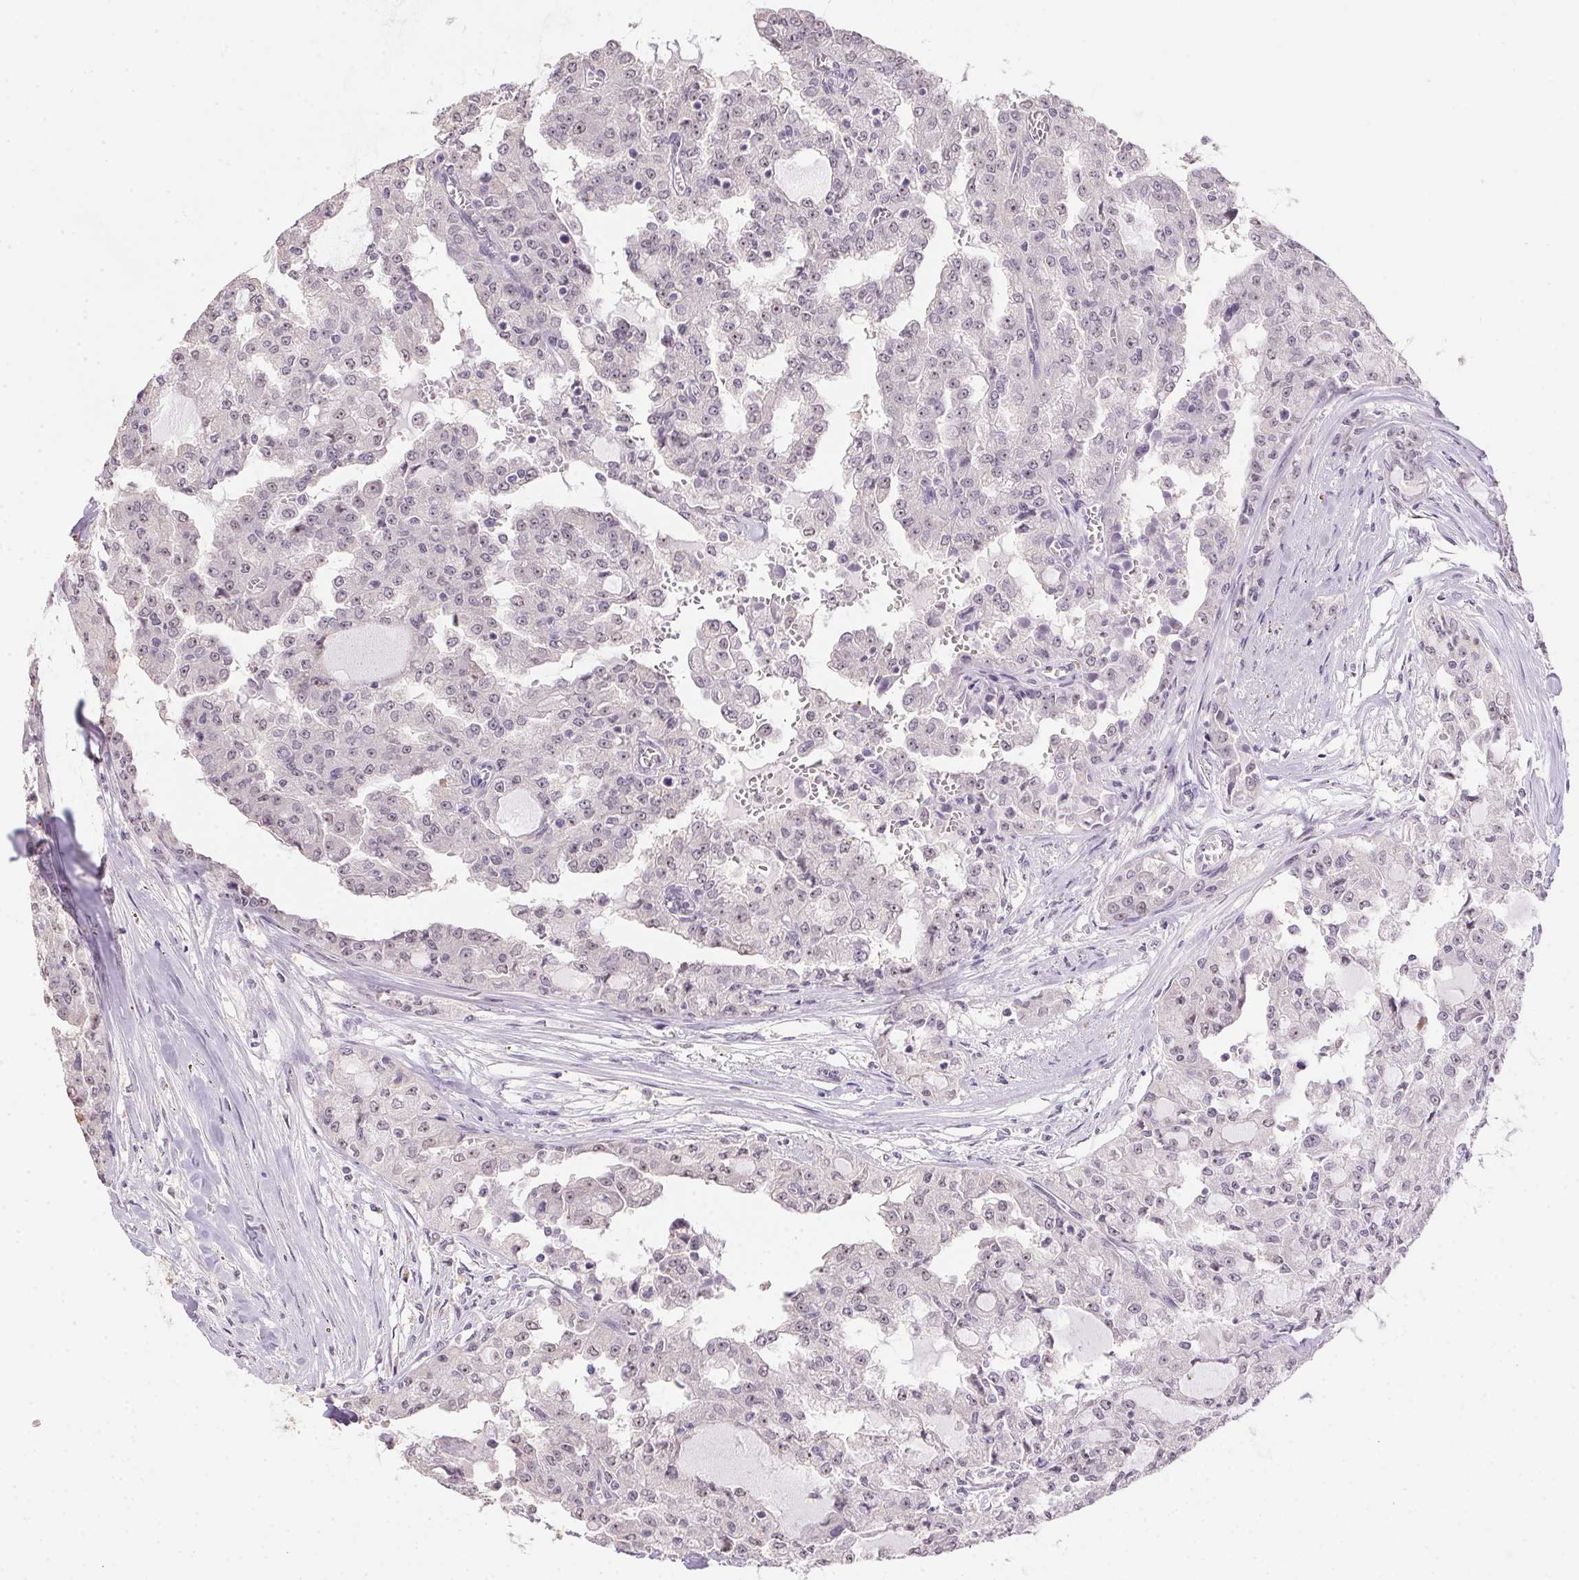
{"staining": {"intensity": "weak", "quantity": "<25%", "location": "nuclear"}, "tissue": "head and neck cancer", "cell_type": "Tumor cells", "image_type": "cancer", "snomed": [{"axis": "morphology", "description": "Adenocarcinoma, NOS"}, {"axis": "topography", "description": "Head-Neck"}], "caption": "Immunohistochemistry (IHC) histopathology image of human head and neck cancer stained for a protein (brown), which demonstrates no staining in tumor cells. (DAB immunohistochemistry with hematoxylin counter stain).", "gene": "BATF2", "patient": {"sex": "male", "age": 64}}